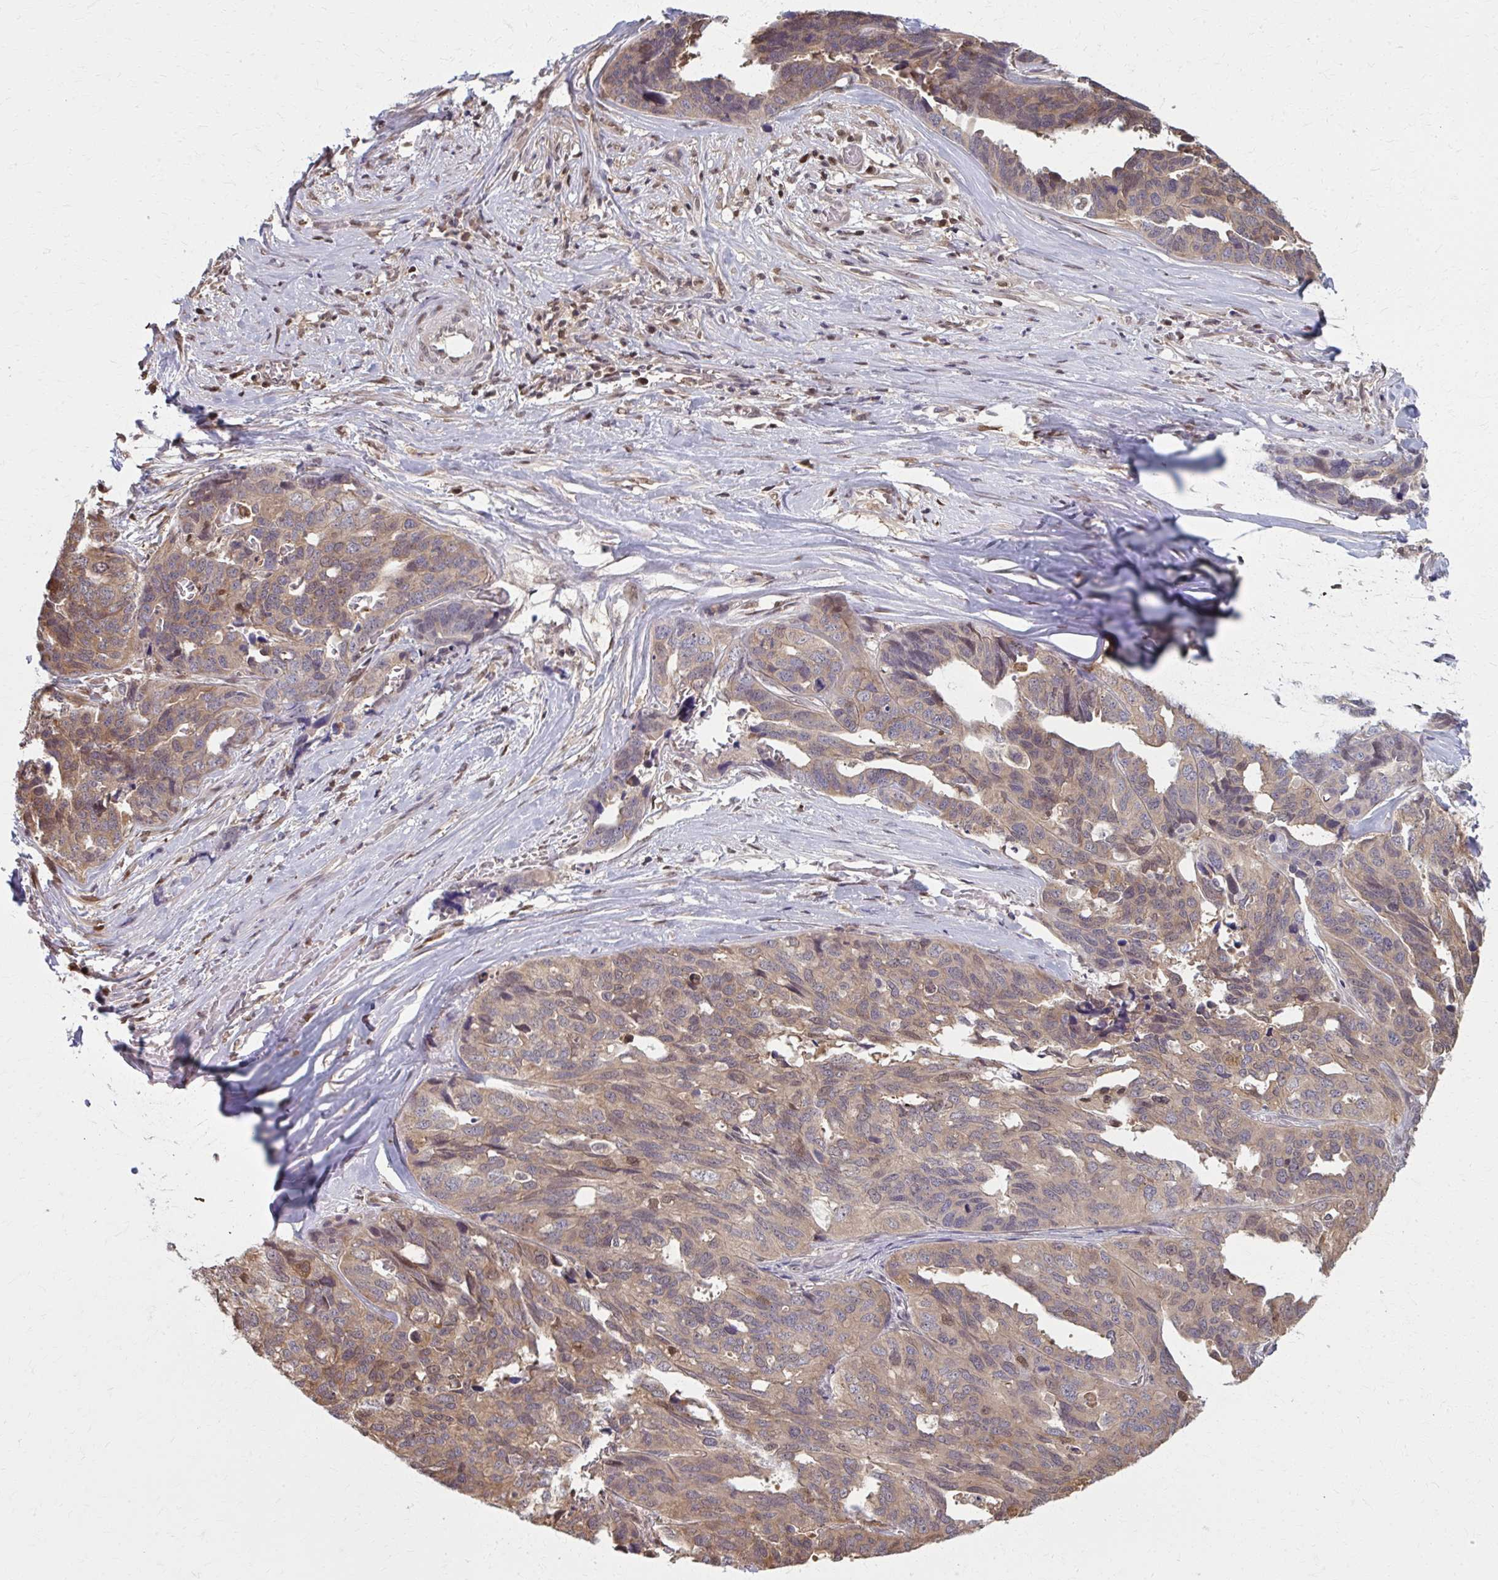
{"staining": {"intensity": "weak", "quantity": ">75%", "location": "cytoplasmic/membranous"}, "tissue": "ovarian cancer", "cell_type": "Tumor cells", "image_type": "cancer", "snomed": [{"axis": "morphology", "description": "Cystadenocarcinoma, serous, NOS"}, {"axis": "topography", "description": "Ovary"}], "caption": "An image showing weak cytoplasmic/membranous expression in approximately >75% of tumor cells in ovarian cancer, as visualized by brown immunohistochemical staining.", "gene": "MDH1", "patient": {"sex": "female", "age": 64}}